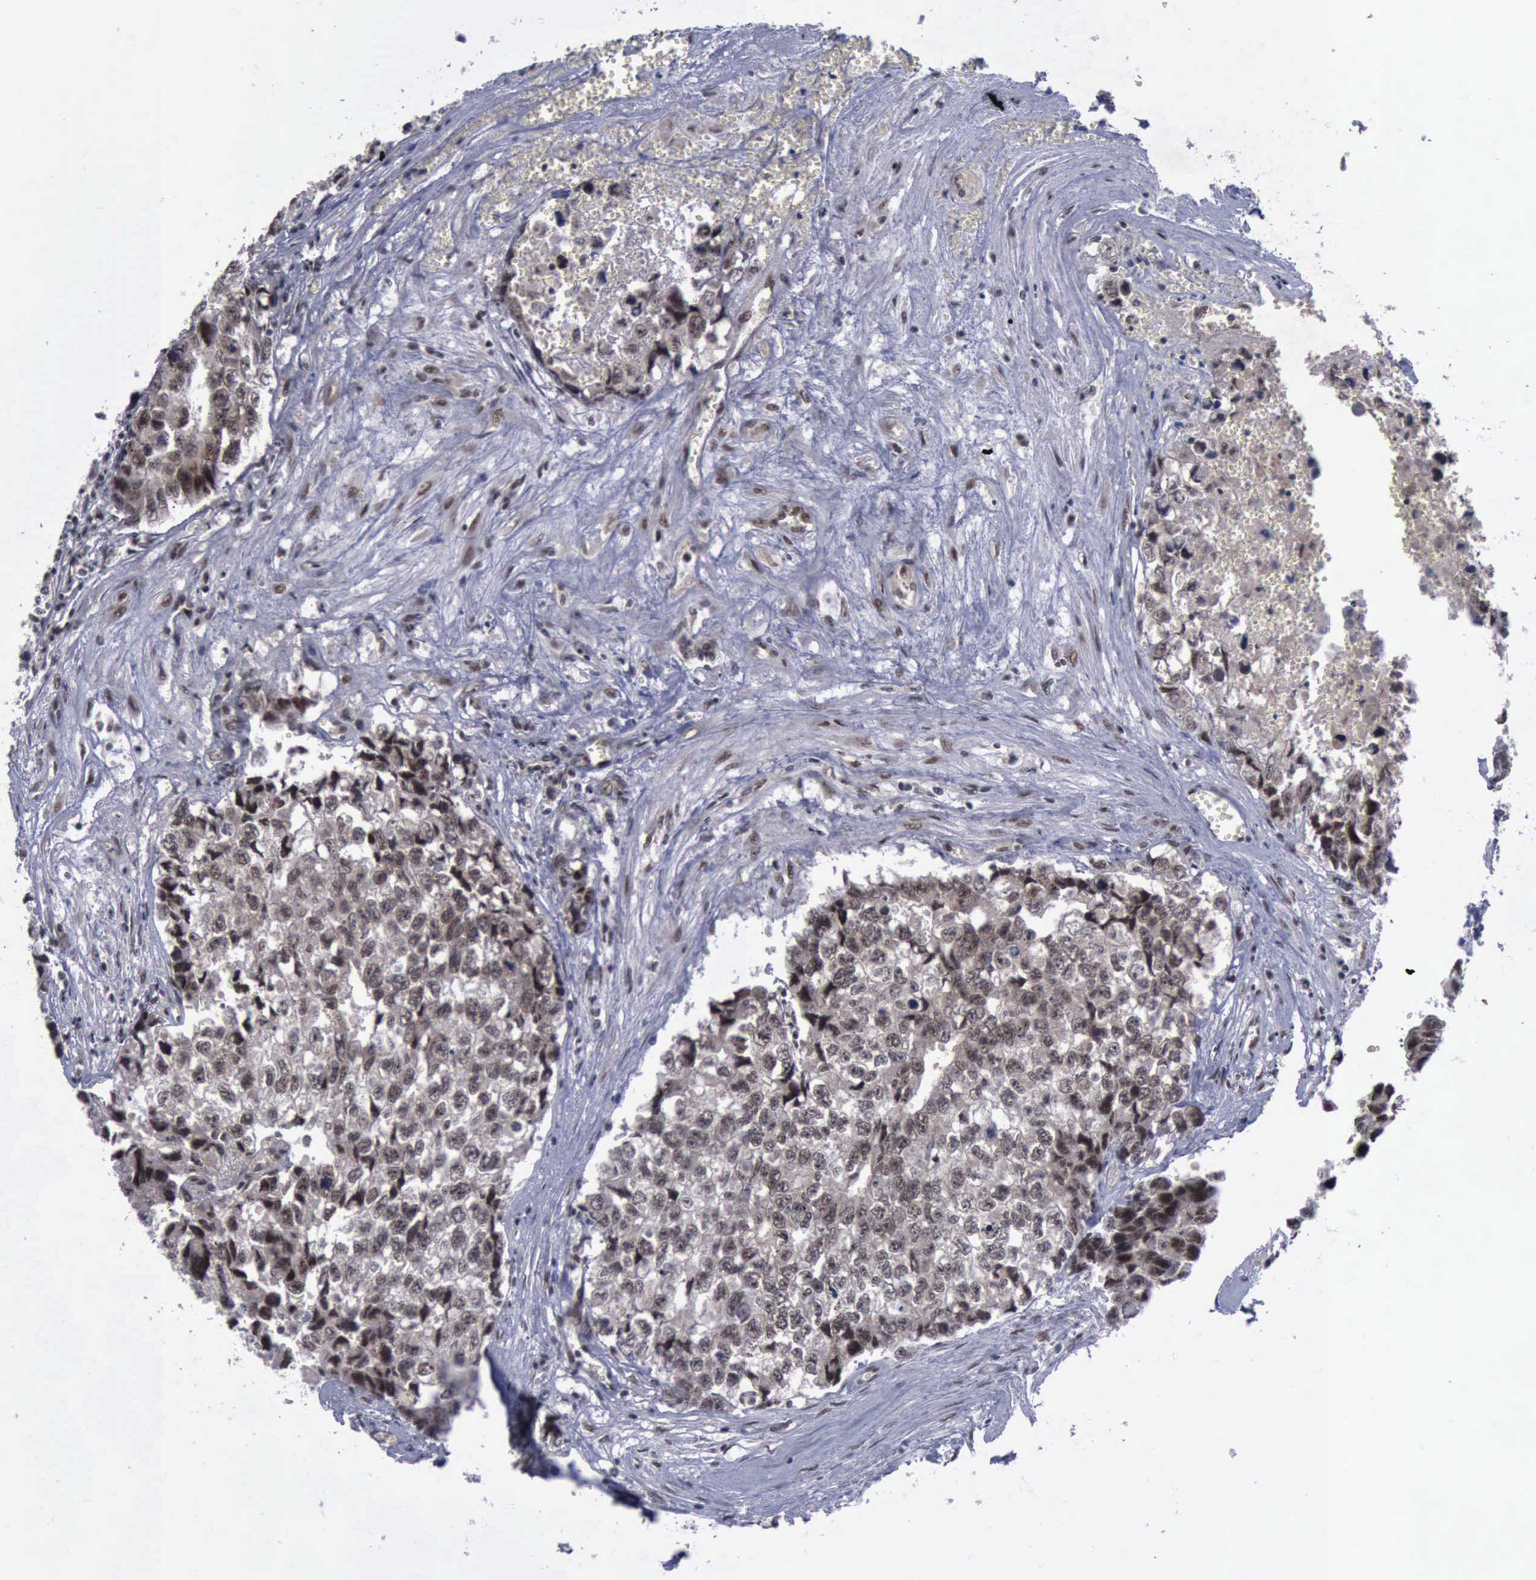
{"staining": {"intensity": "strong", "quantity": ">75%", "location": "cytoplasmic/membranous,nuclear"}, "tissue": "testis cancer", "cell_type": "Tumor cells", "image_type": "cancer", "snomed": [{"axis": "morphology", "description": "Carcinoma, Embryonal, NOS"}, {"axis": "topography", "description": "Testis"}], "caption": "This histopathology image exhibits immunohistochemistry (IHC) staining of human testis cancer (embryonal carcinoma), with high strong cytoplasmic/membranous and nuclear staining in approximately >75% of tumor cells.", "gene": "ATM", "patient": {"sex": "male", "age": 31}}